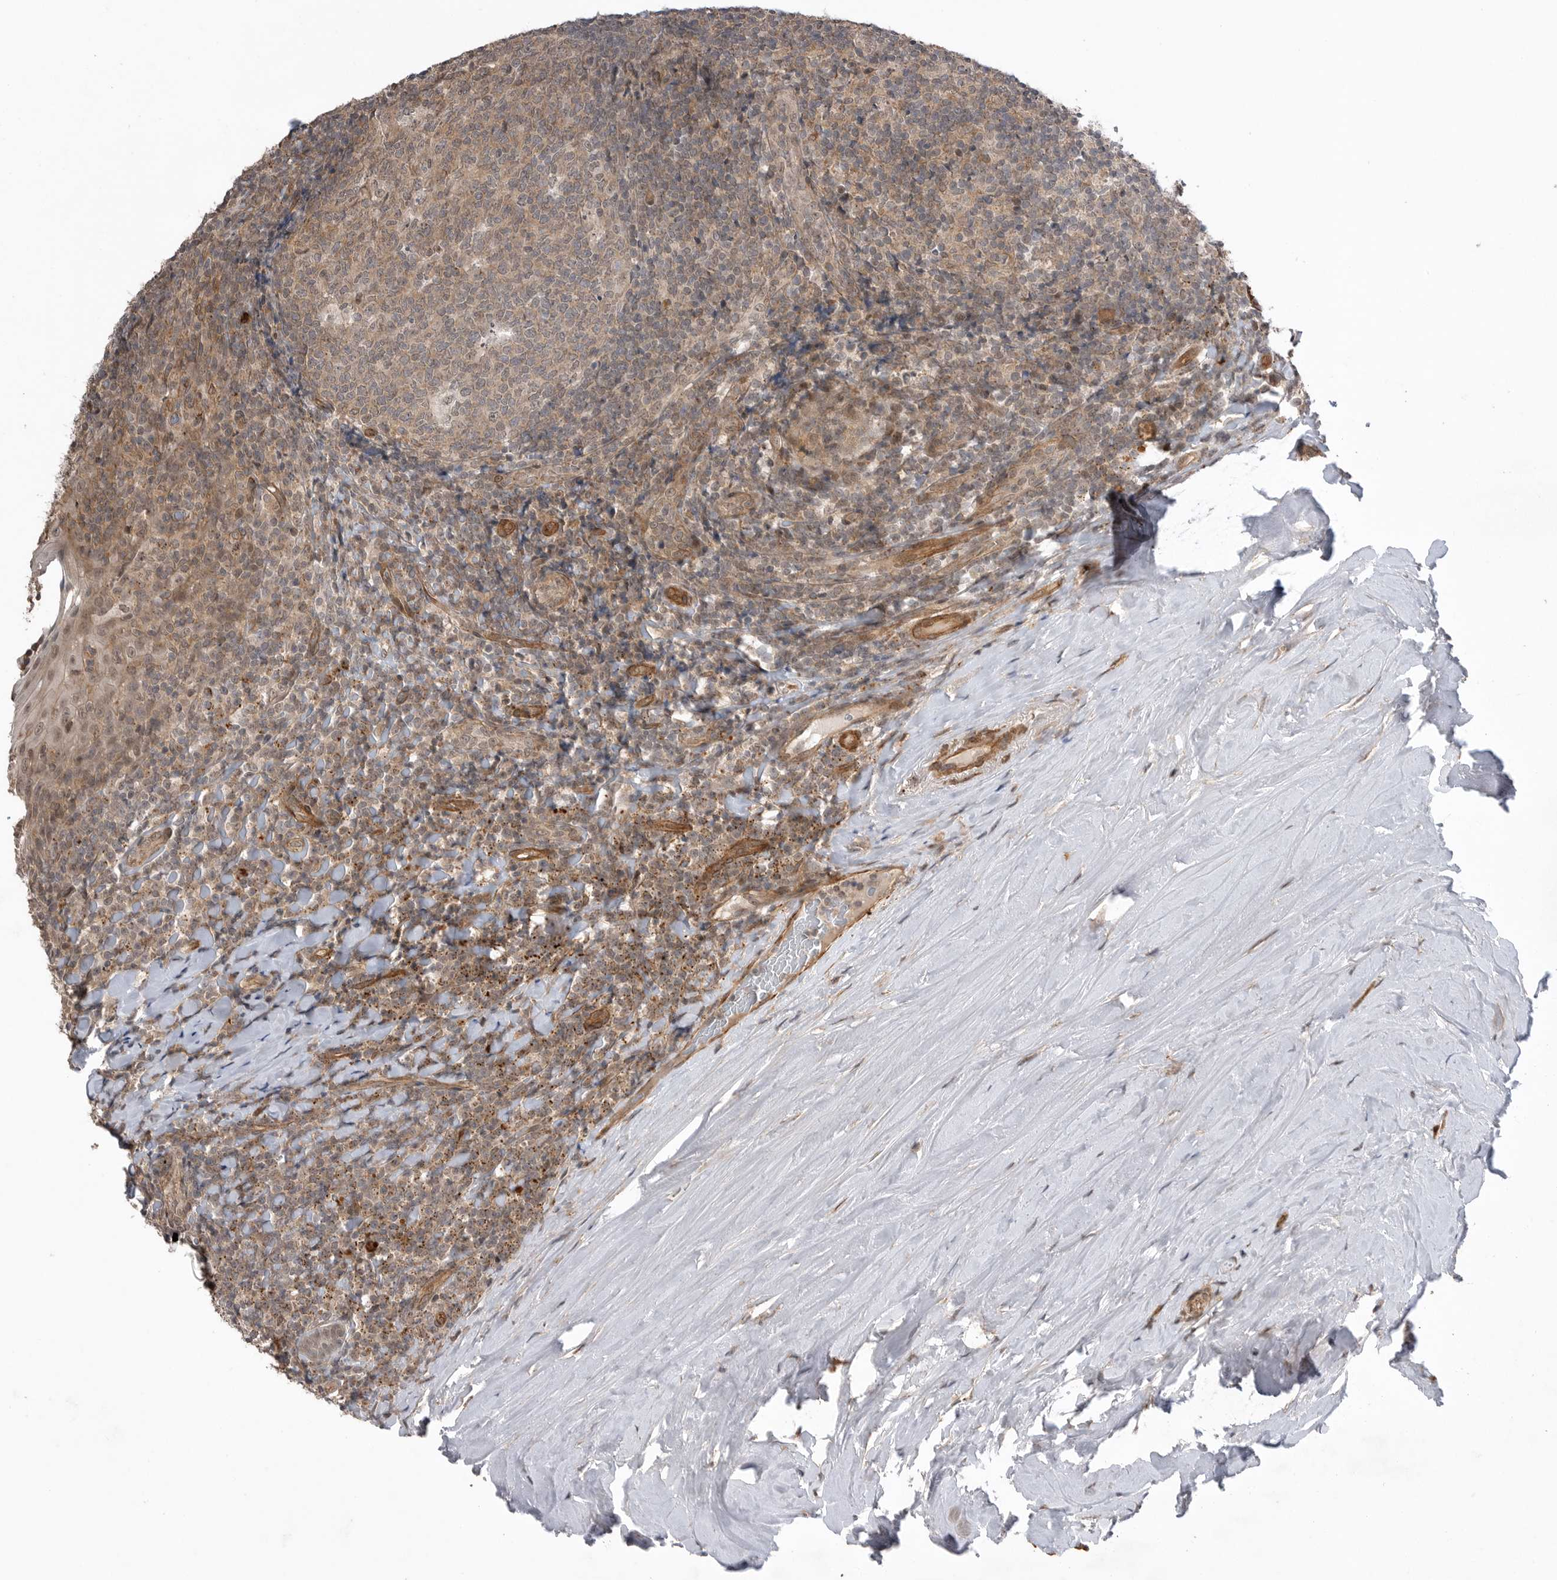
{"staining": {"intensity": "weak", "quantity": ">75%", "location": "cytoplasmic/membranous"}, "tissue": "tonsil", "cell_type": "Germinal center cells", "image_type": "normal", "snomed": [{"axis": "morphology", "description": "Normal tissue, NOS"}, {"axis": "topography", "description": "Tonsil"}], "caption": "This photomicrograph exhibits immunohistochemistry (IHC) staining of benign tonsil, with low weak cytoplasmic/membranous positivity in approximately >75% of germinal center cells.", "gene": "PEAK1", "patient": {"sex": "male", "age": 37}}